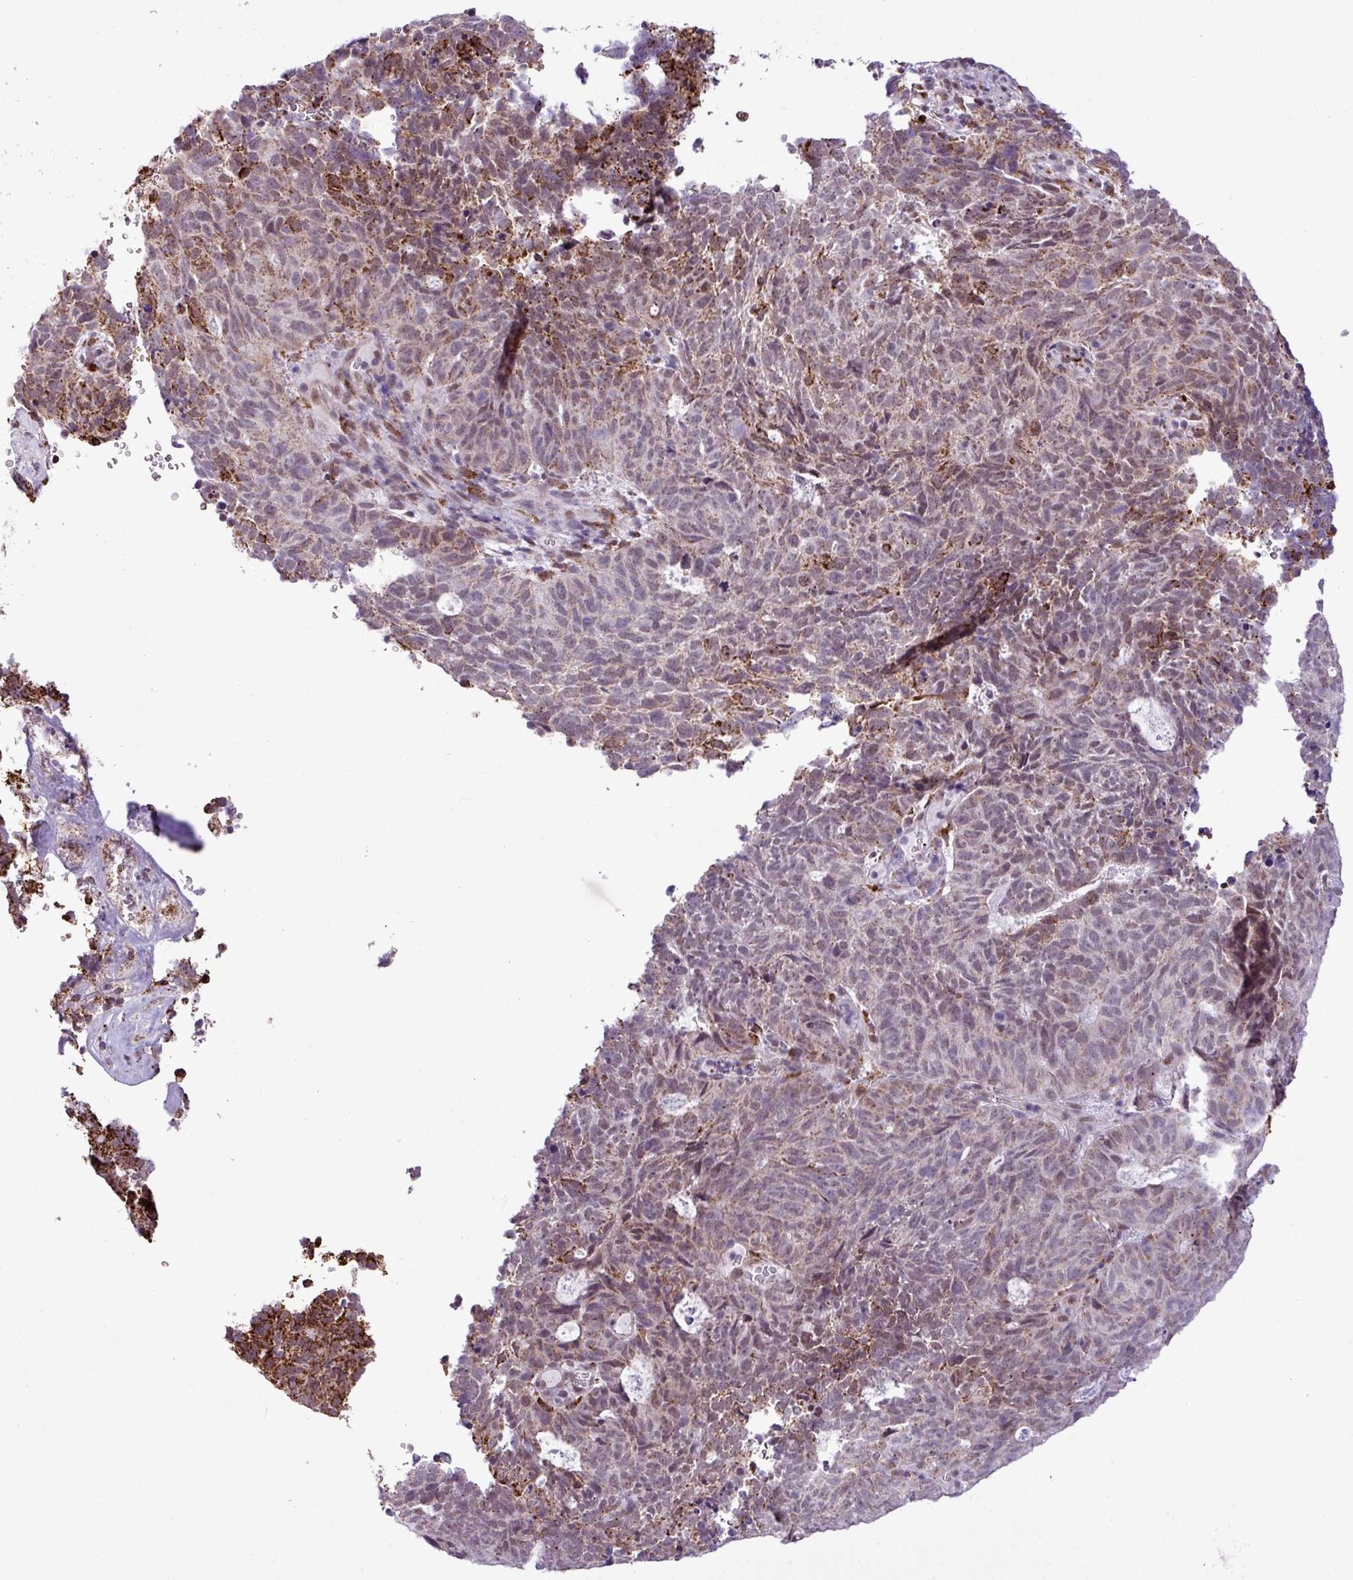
{"staining": {"intensity": "strong", "quantity": "<25%", "location": "cytoplasmic/membranous"}, "tissue": "cervical cancer", "cell_type": "Tumor cells", "image_type": "cancer", "snomed": [{"axis": "morphology", "description": "Adenocarcinoma, NOS"}, {"axis": "topography", "description": "Cervix"}], "caption": "Cervical cancer stained with a protein marker reveals strong staining in tumor cells.", "gene": "SGPP1", "patient": {"sex": "female", "age": 38}}